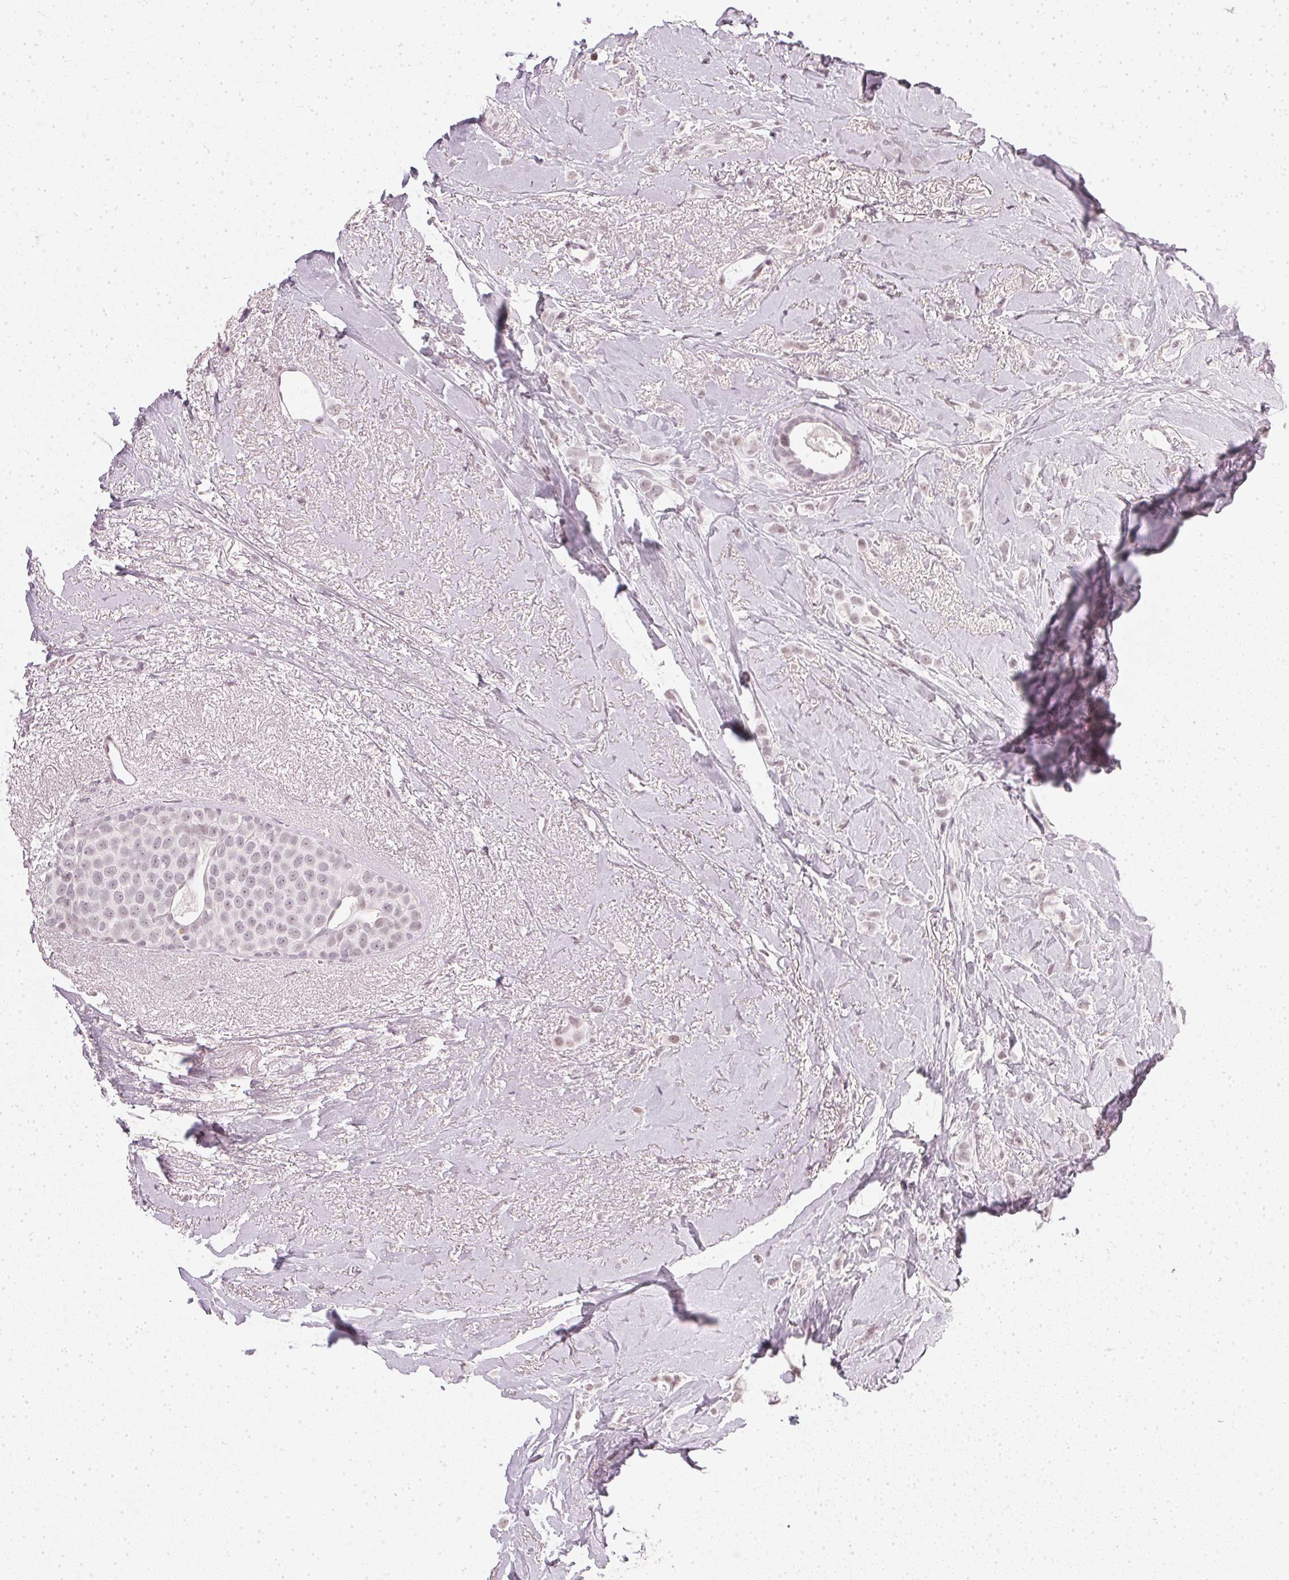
{"staining": {"intensity": "weak", "quantity": "25%-75%", "location": "nuclear"}, "tissue": "breast cancer", "cell_type": "Tumor cells", "image_type": "cancer", "snomed": [{"axis": "morphology", "description": "Lobular carcinoma"}, {"axis": "topography", "description": "Breast"}], "caption": "Protein staining of breast cancer (lobular carcinoma) tissue shows weak nuclear positivity in approximately 25%-75% of tumor cells.", "gene": "DNAJC6", "patient": {"sex": "female", "age": 66}}